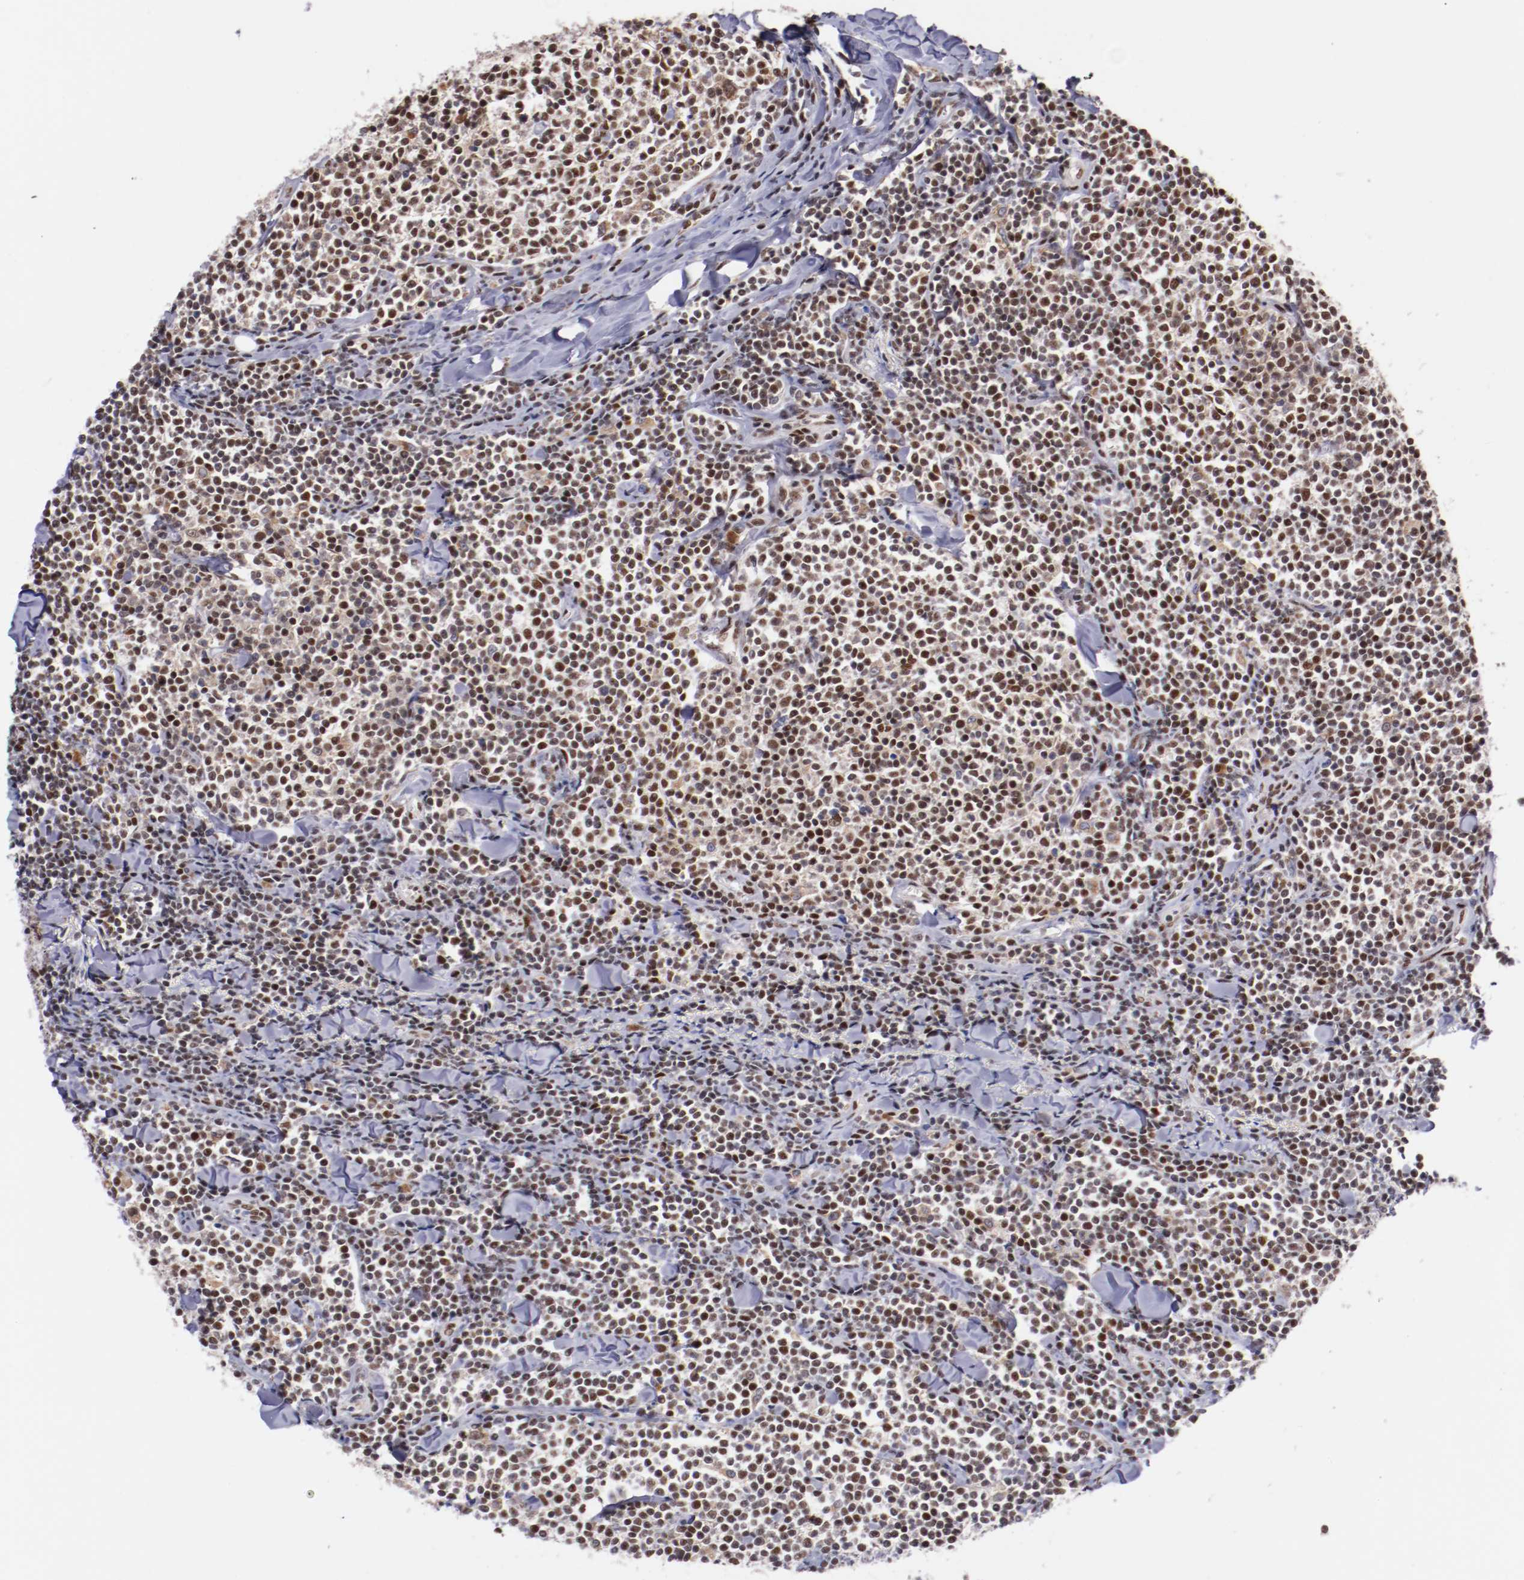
{"staining": {"intensity": "moderate", "quantity": "25%-75%", "location": "nuclear"}, "tissue": "lymphoma", "cell_type": "Tumor cells", "image_type": "cancer", "snomed": [{"axis": "morphology", "description": "Malignant lymphoma, non-Hodgkin's type, Low grade"}, {"axis": "topography", "description": "Soft tissue"}], "caption": "Protein analysis of low-grade malignant lymphoma, non-Hodgkin's type tissue reveals moderate nuclear positivity in approximately 25%-75% of tumor cells.", "gene": "SRF", "patient": {"sex": "male", "age": 92}}